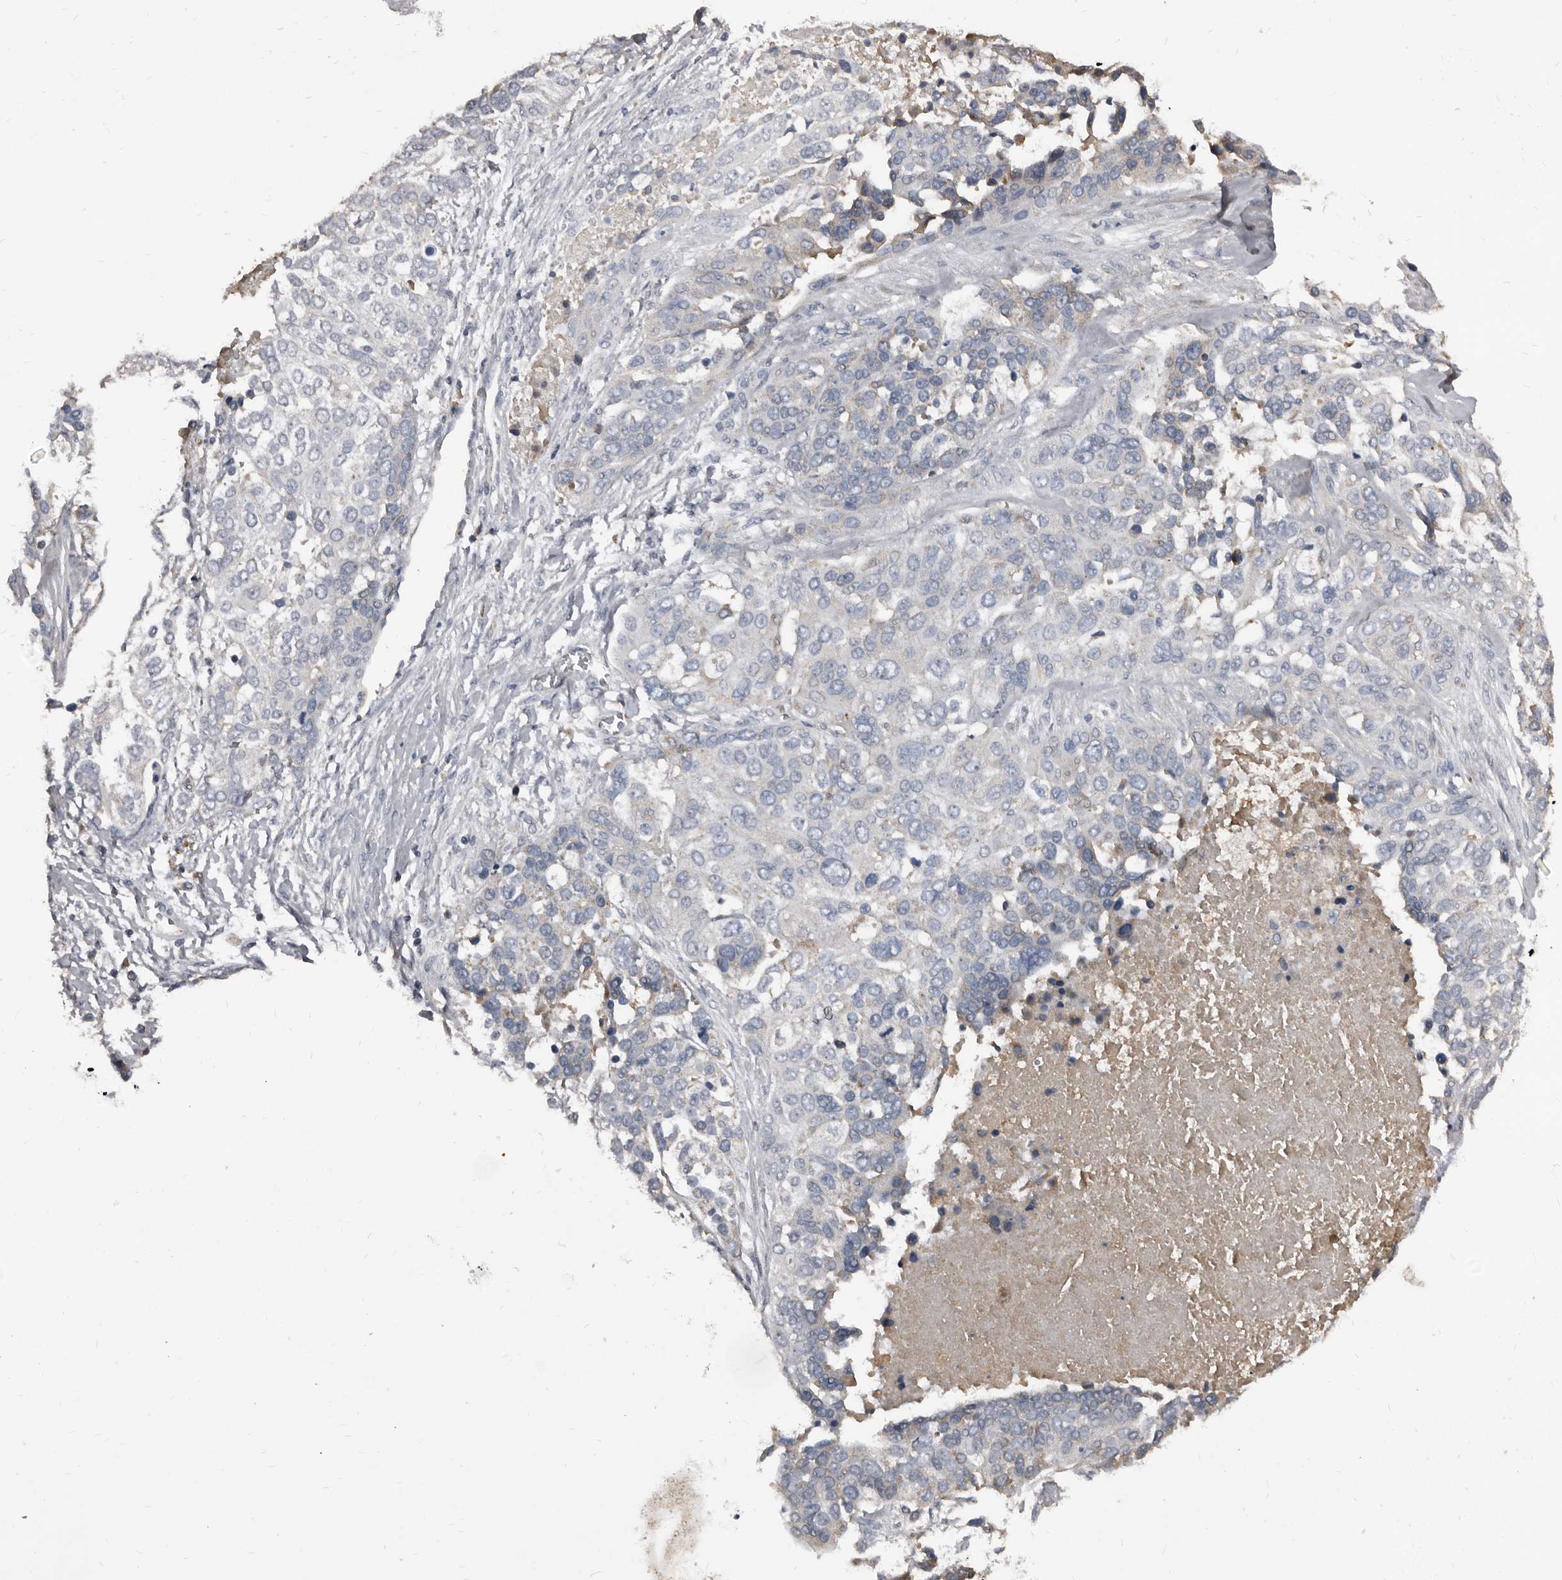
{"staining": {"intensity": "negative", "quantity": "none", "location": "none"}, "tissue": "ovarian cancer", "cell_type": "Tumor cells", "image_type": "cancer", "snomed": [{"axis": "morphology", "description": "Cystadenocarcinoma, serous, NOS"}, {"axis": "topography", "description": "Ovary"}], "caption": "Human ovarian cancer (serous cystadenocarcinoma) stained for a protein using IHC exhibits no staining in tumor cells.", "gene": "GREB1", "patient": {"sex": "female", "age": 44}}